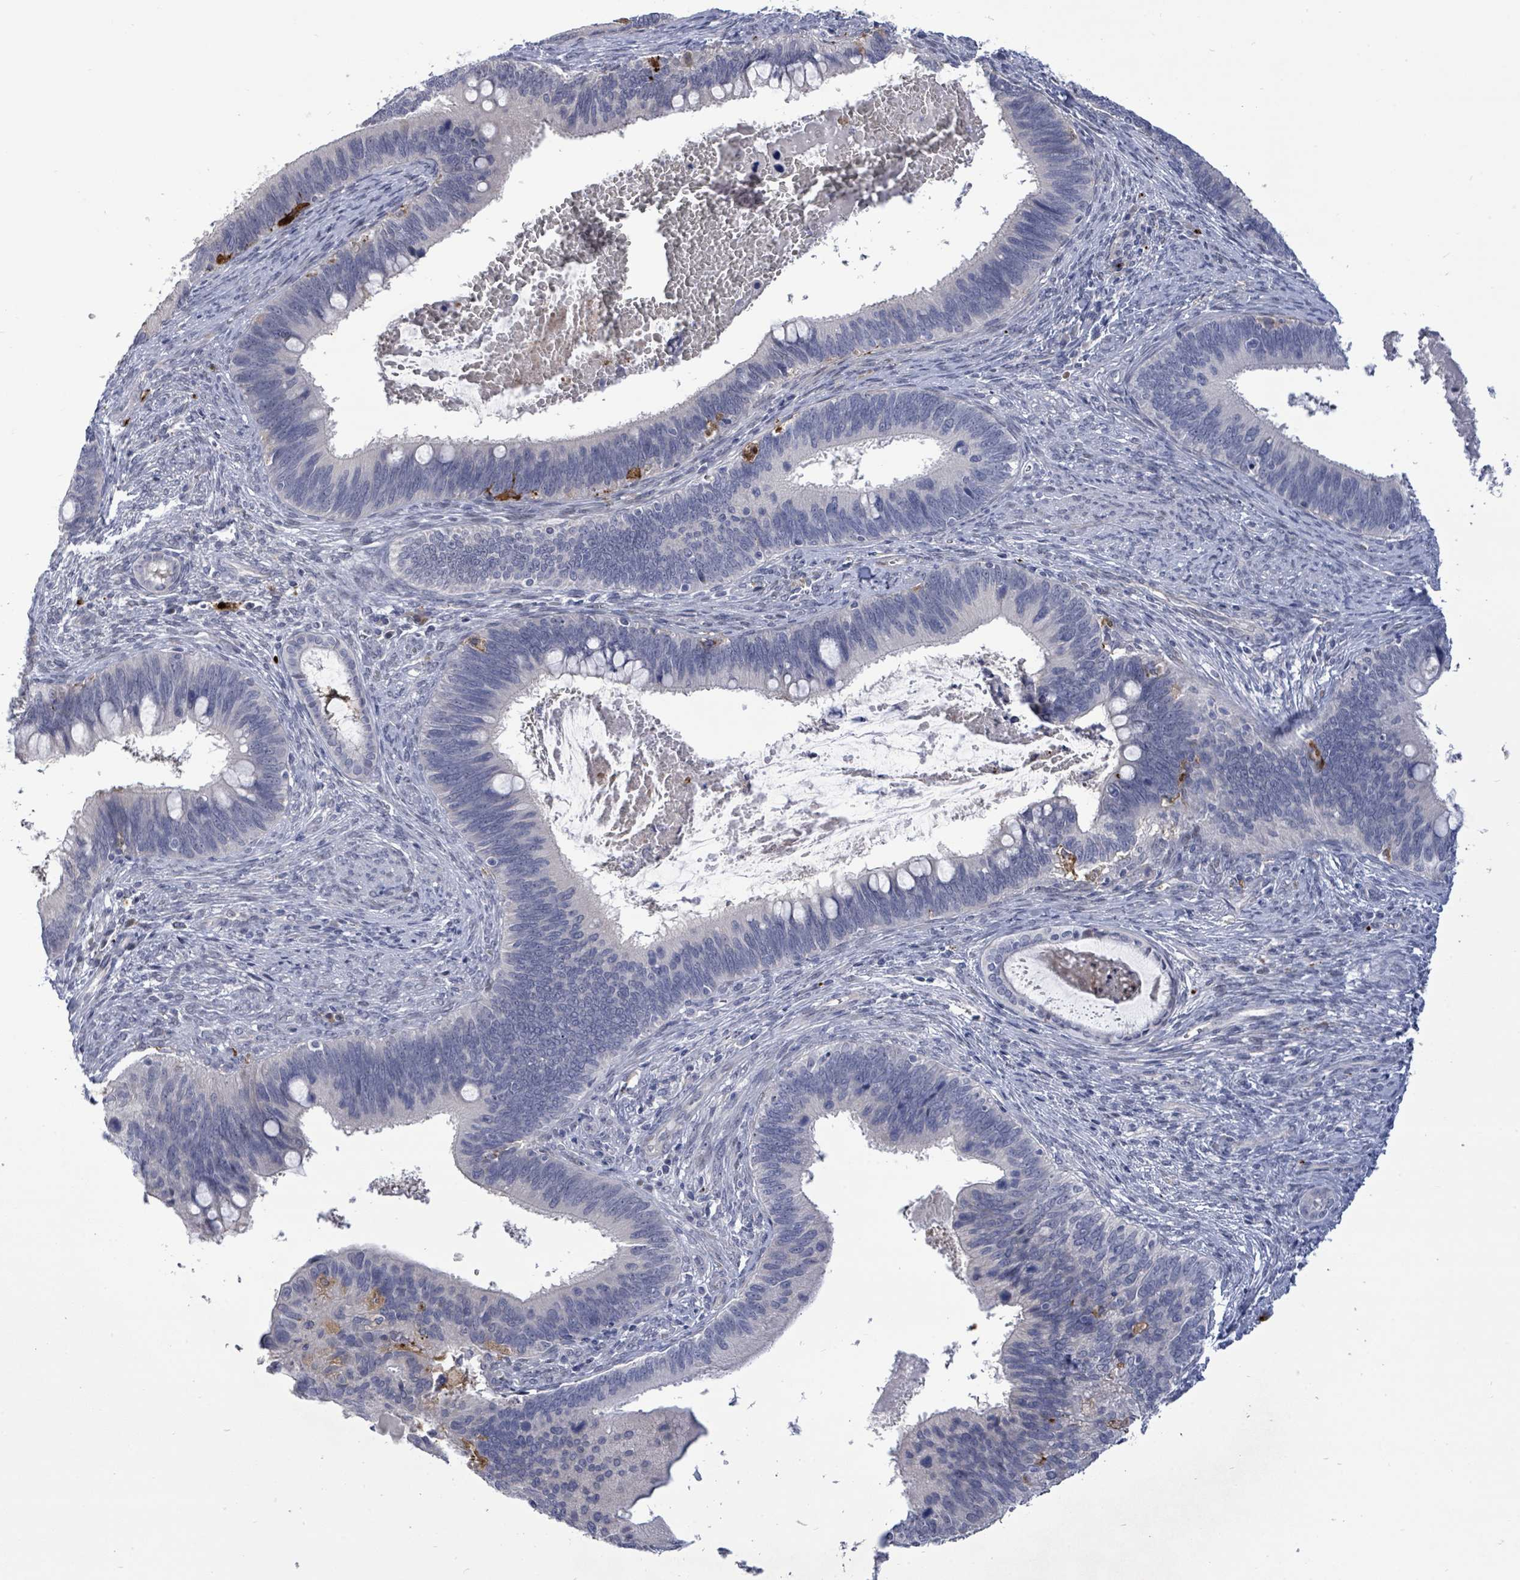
{"staining": {"intensity": "negative", "quantity": "none", "location": "none"}, "tissue": "cervical cancer", "cell_type": "Tumor cells", "image_type": "cancer", "snomed": [{"axis": "morphology", "description": "Adenocarcinoma, NOS"}, {"axis": "topography", "description": "Cervix"}], "caption": "Immunohistochemistry (IHC) of human cervical cancer (adenocarcinoma) demonstrates no positivity in tumor cells.", "gene": "CT45A5", "patient": {"sex": "female", "age": 42}}